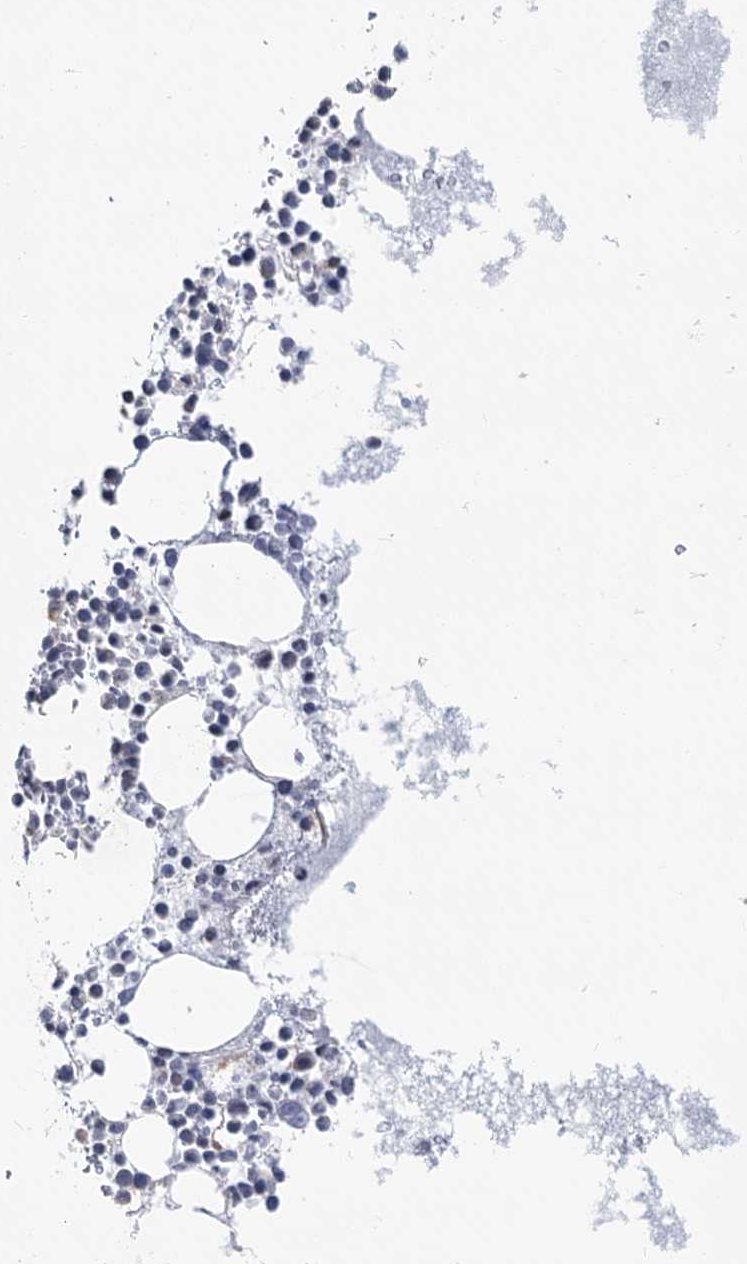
{"staining": {"intensity": "negative", "quantity": "none", "location": "none"}, "tissue": "bone marrow", "cell_type": "Hematopoietic cells", "image_type": "normal", "snomed": [{"axis": "morphology", "description": "Normal tissue, NOS"}, {"axis": "topography", "description": "Bone marrow"}], "caption": "Micrograph shows no significant protein expression in hematopoietic cells of normal bone marrow. Nuclei are stained in blue.", "gene": "PTGR1", "patient": {"sex": "female", "age": 78}}